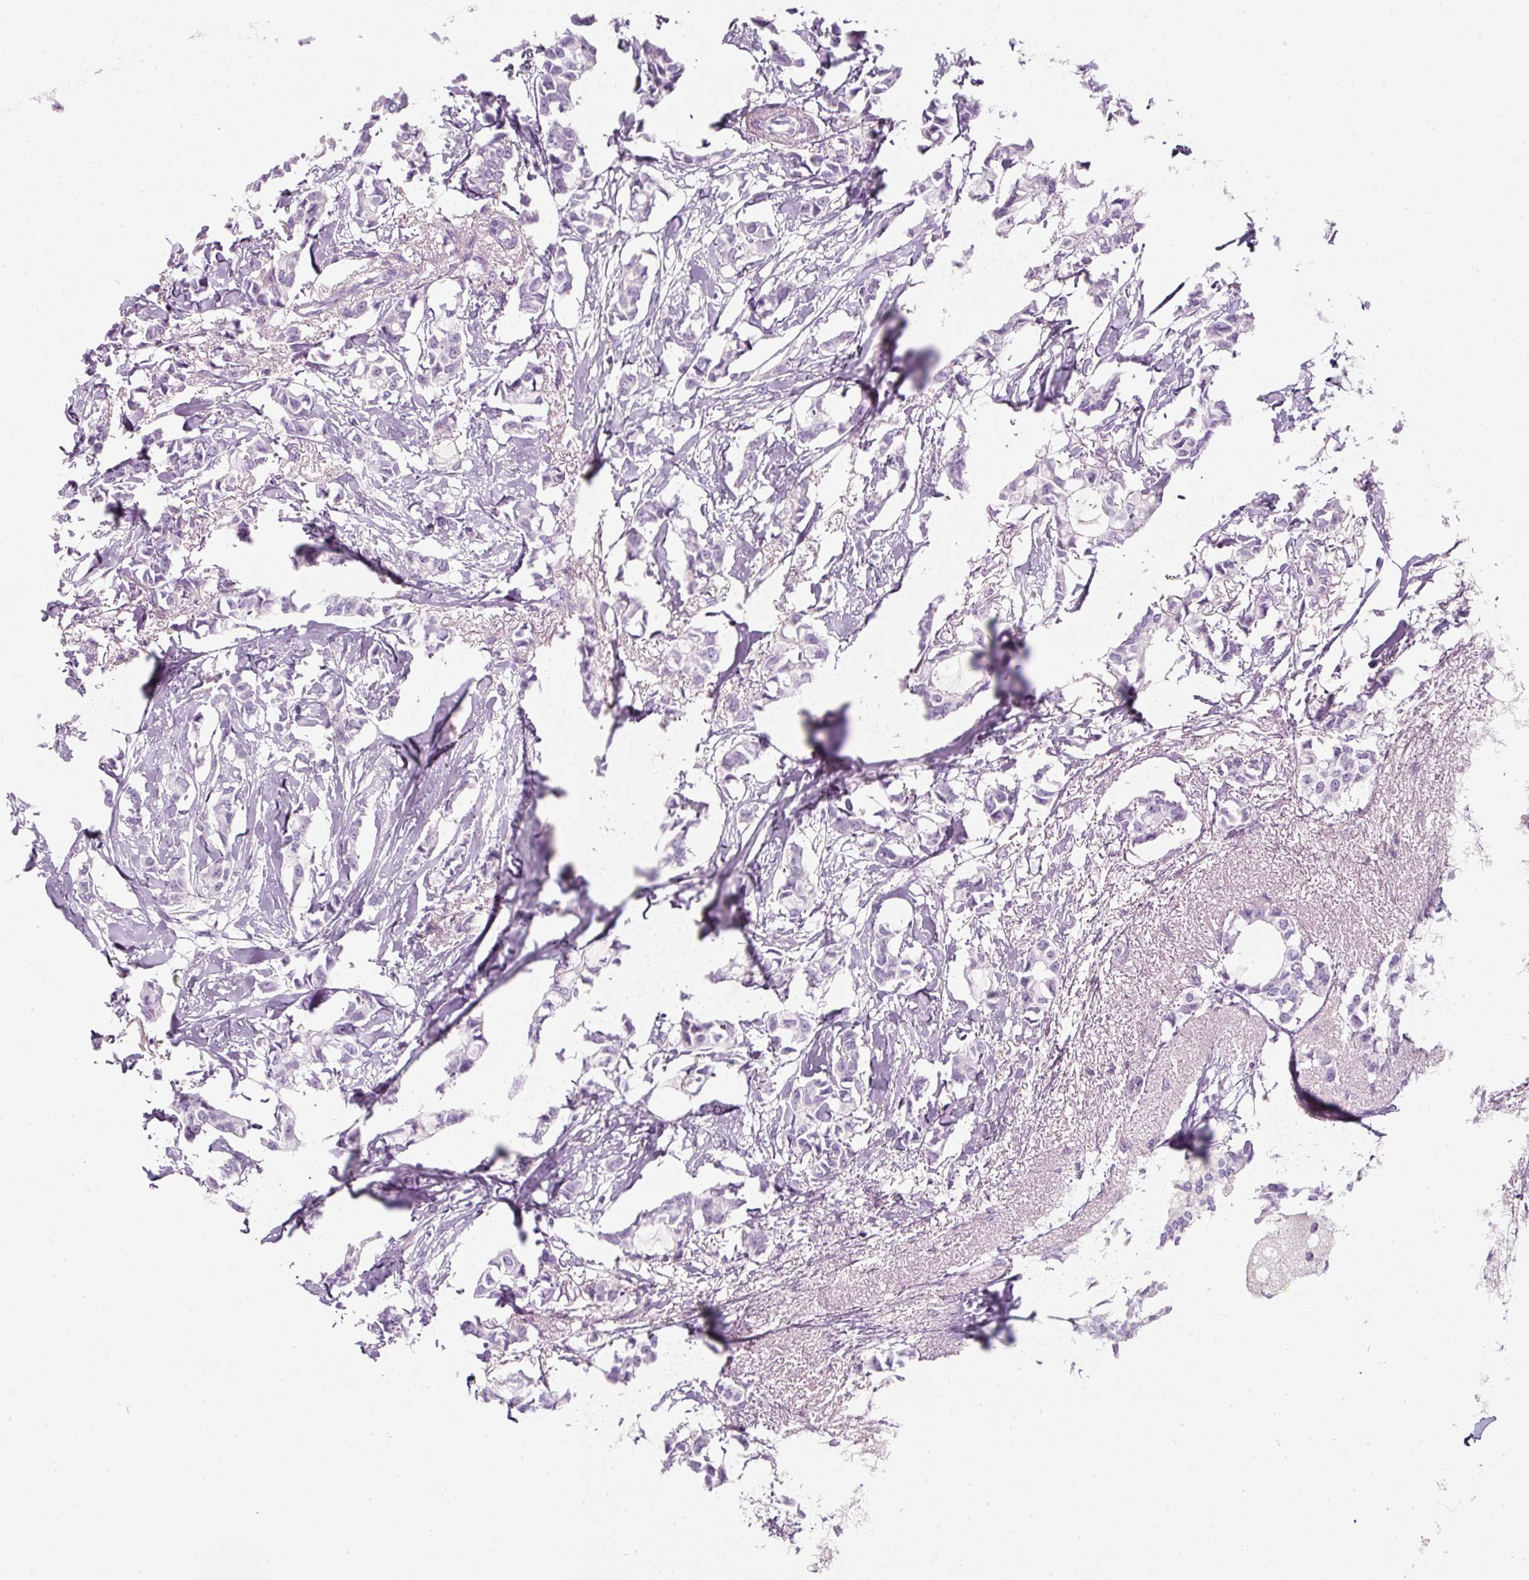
{"staining": {"intensity": "negative", "quantity": "none", "location": "none"}, "tissue": "breast cancer", "cell_type": "Tumor cells", "image_type": "cancer", "snomed": [{"axis": "morphology", "description": "Duct carcinoma"}, {"axis": "topography", "description": "Breast"}], "caption": "Tumor cells show no significant protein expression in breast cancer.", "gene": "PF4V1", "patient": {"sex": "female", "age": 73}}